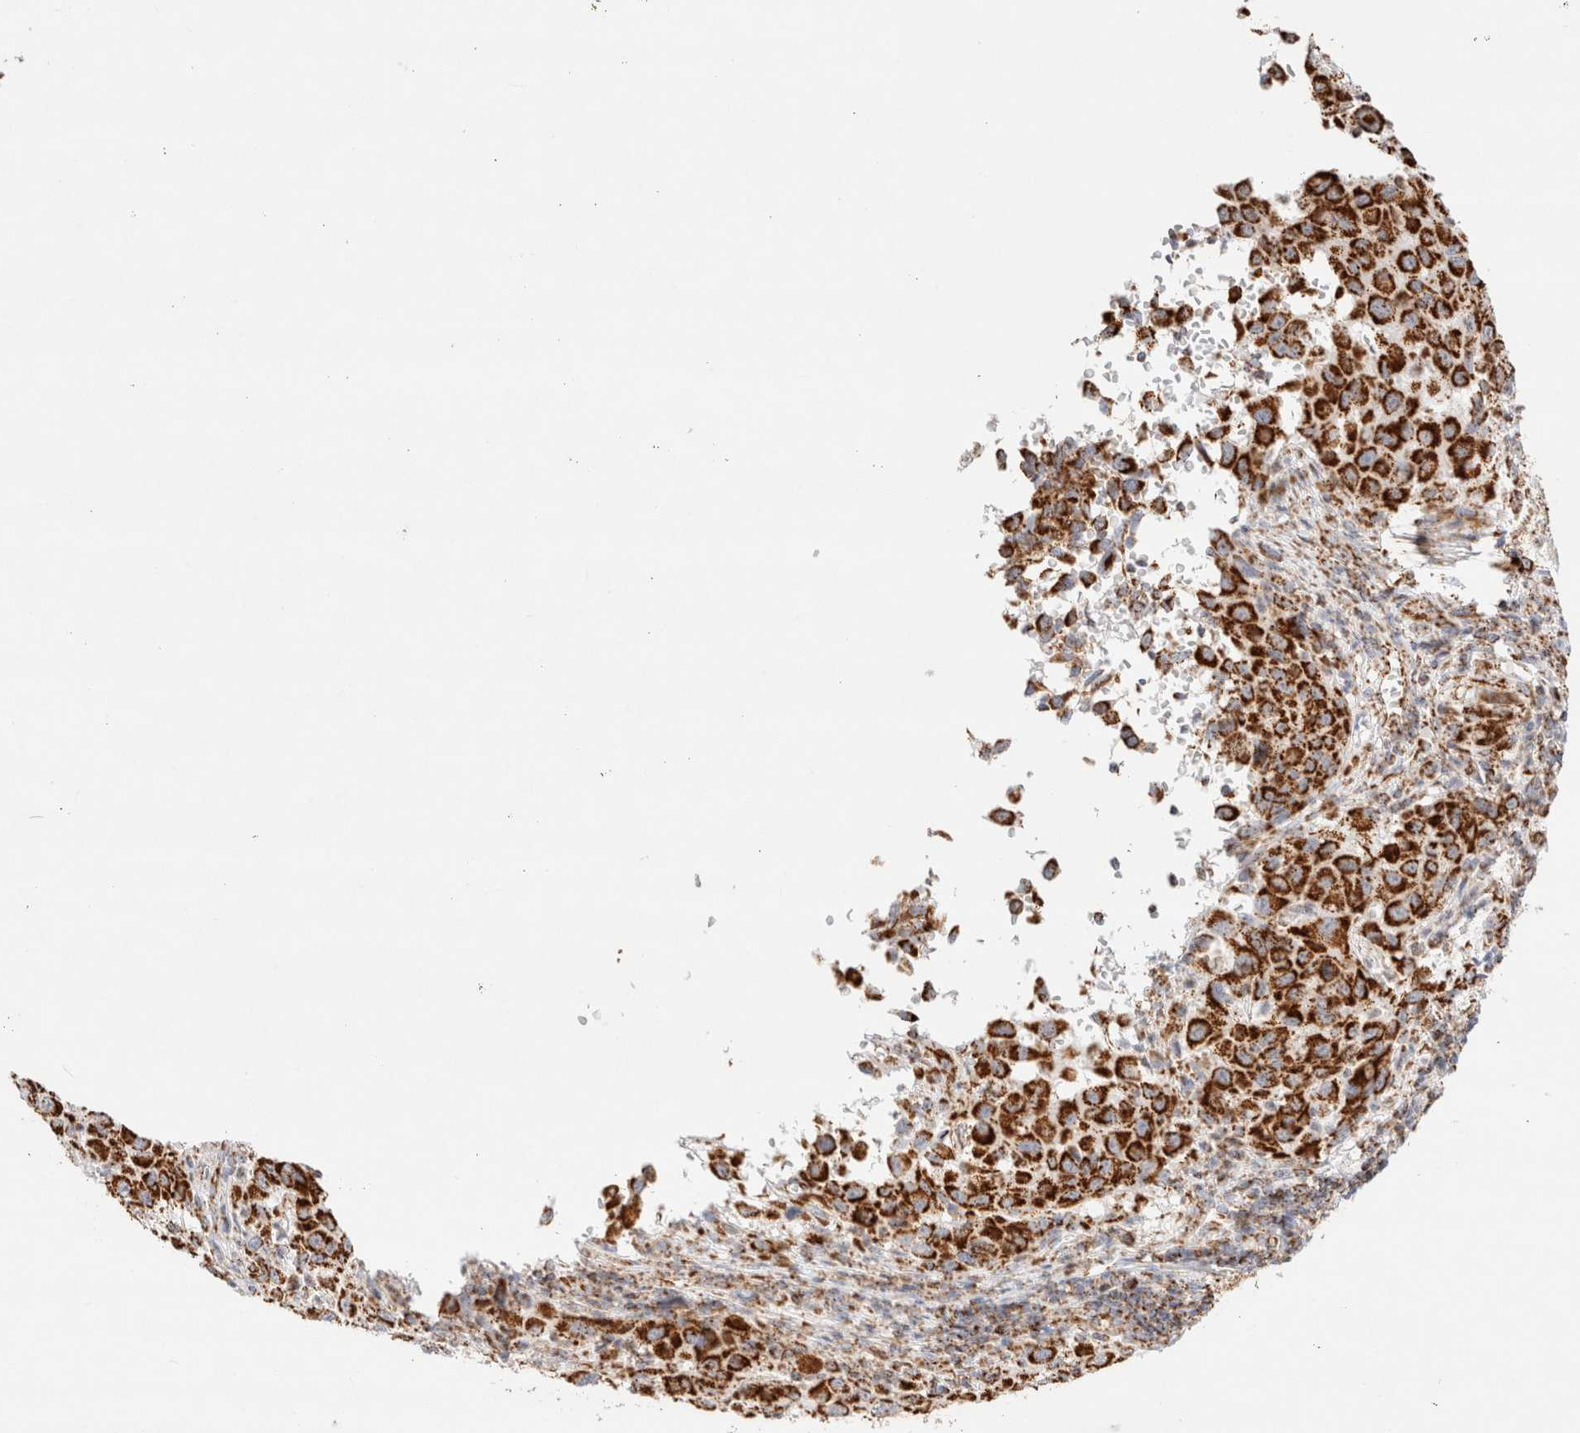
{"staining": {"intensity": "strong", "quantity": ">75%", "location": "cytoplasmic/membranous"}, "tissue": "melanoma", "cell_type": "Tumor cells", "image_type": "cancer", "snomed": [{"axis": "morphology", "description": "Malignant melanoma, Metastatic site"}, {"axis": "topography", "description": "Lymph node"}], "caption": "Malignant melanoma (metastatic site) tissue reveals strong cytoplasmic/membranous positivity in approximately >75% of tumor cells, visualized by immunohistochemistry.", "gene": "PHB2", "patient": {"sex": "male", "age": 61}}